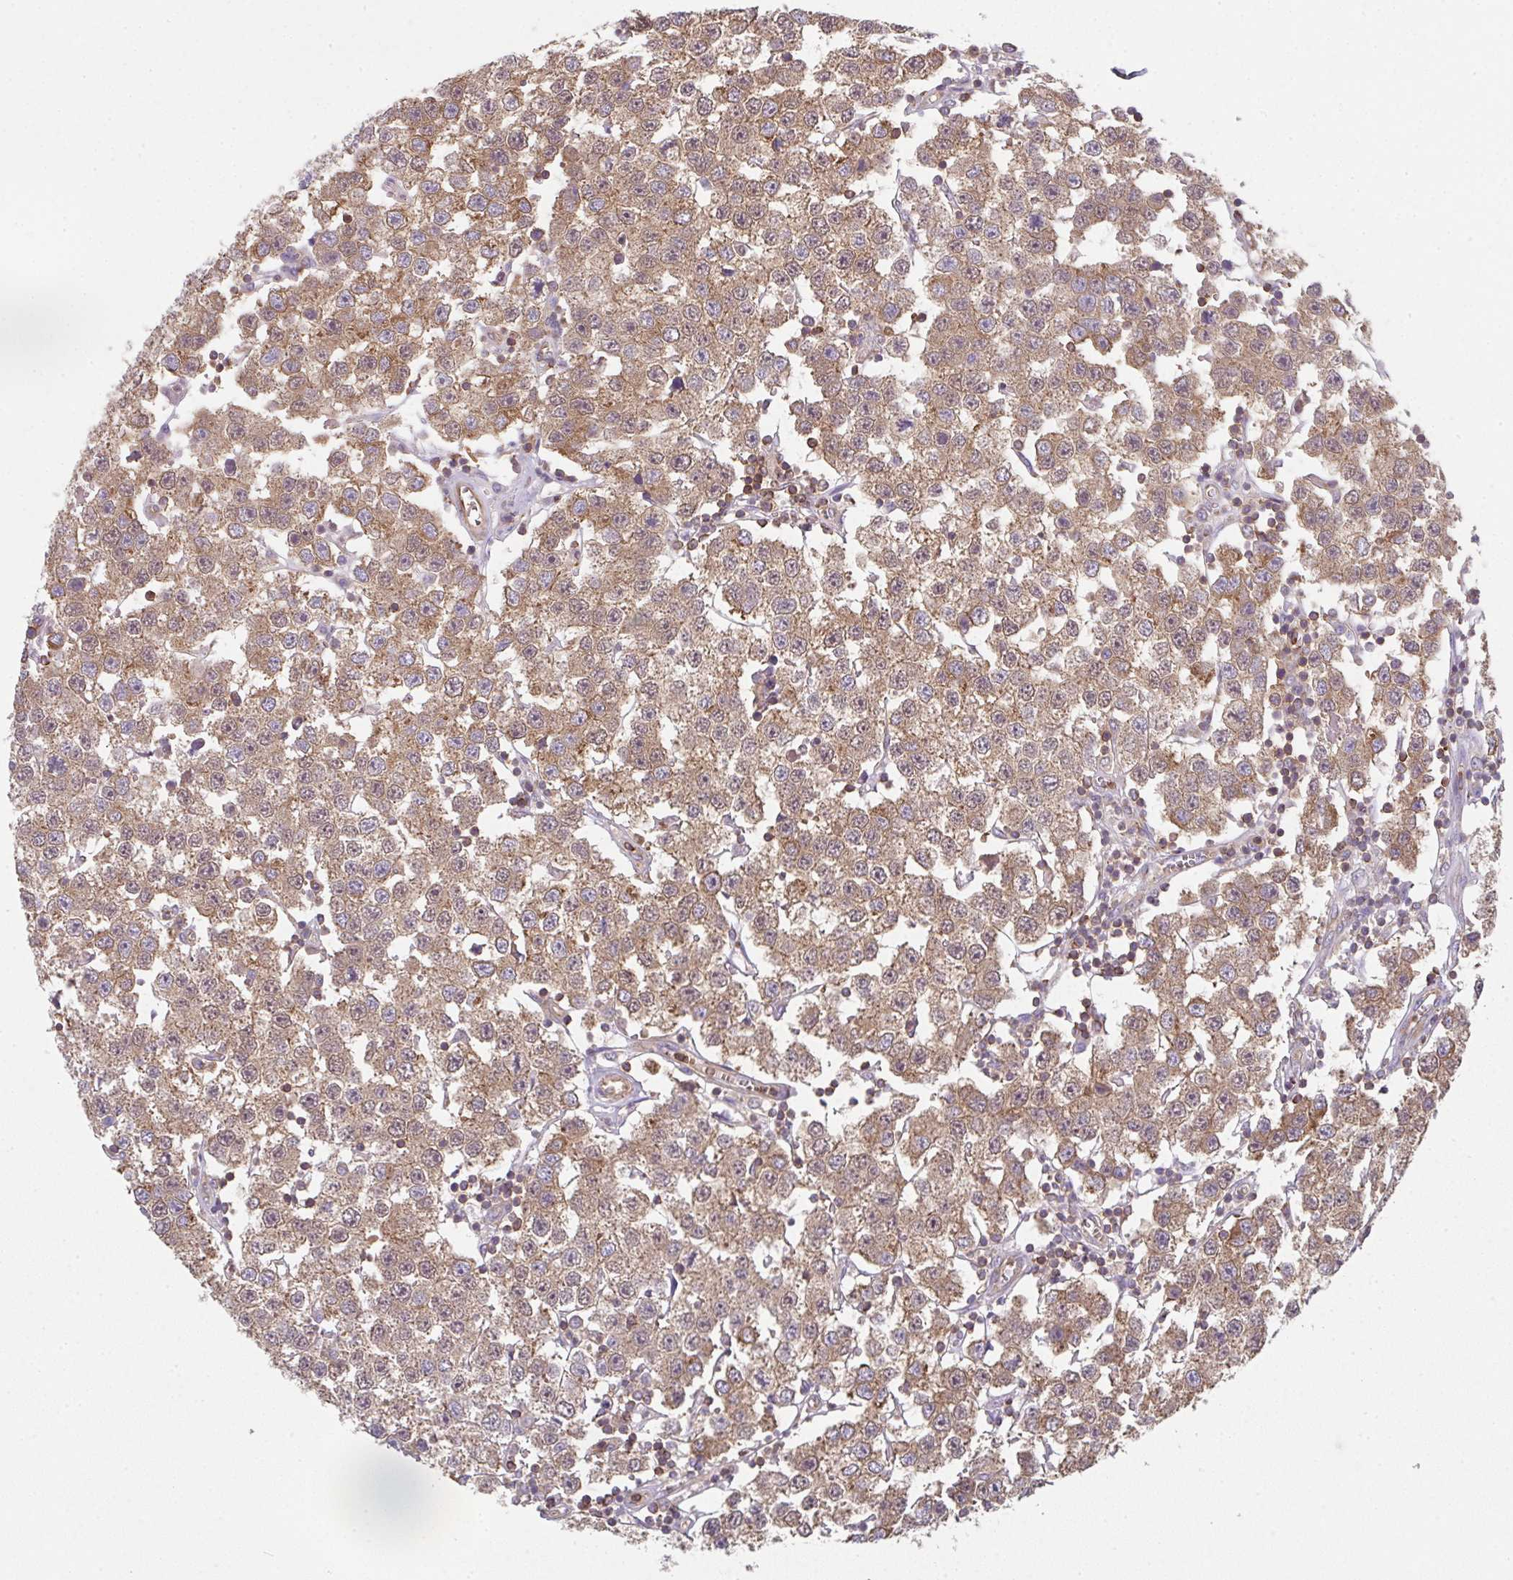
{"staining": {"intensity": "moderate", "quantity": ">75%", "location": "cytoplasmic/membranous"}, "tissue": "testis cancer", "cell_type": "Tumor cells", "image_type": "cancer", "snomed": [{"axis": "morphology", "description": "Seminoma, NOS"}, {"axis": "topography", "description": "Testis"}], "caption": "Testis cancer stained for a protein displays moderate cytoplasmic/membranous positivity in tumor cells.", "gene": "TMEM229A", "patient": {"sex": "male", "age": 34}}